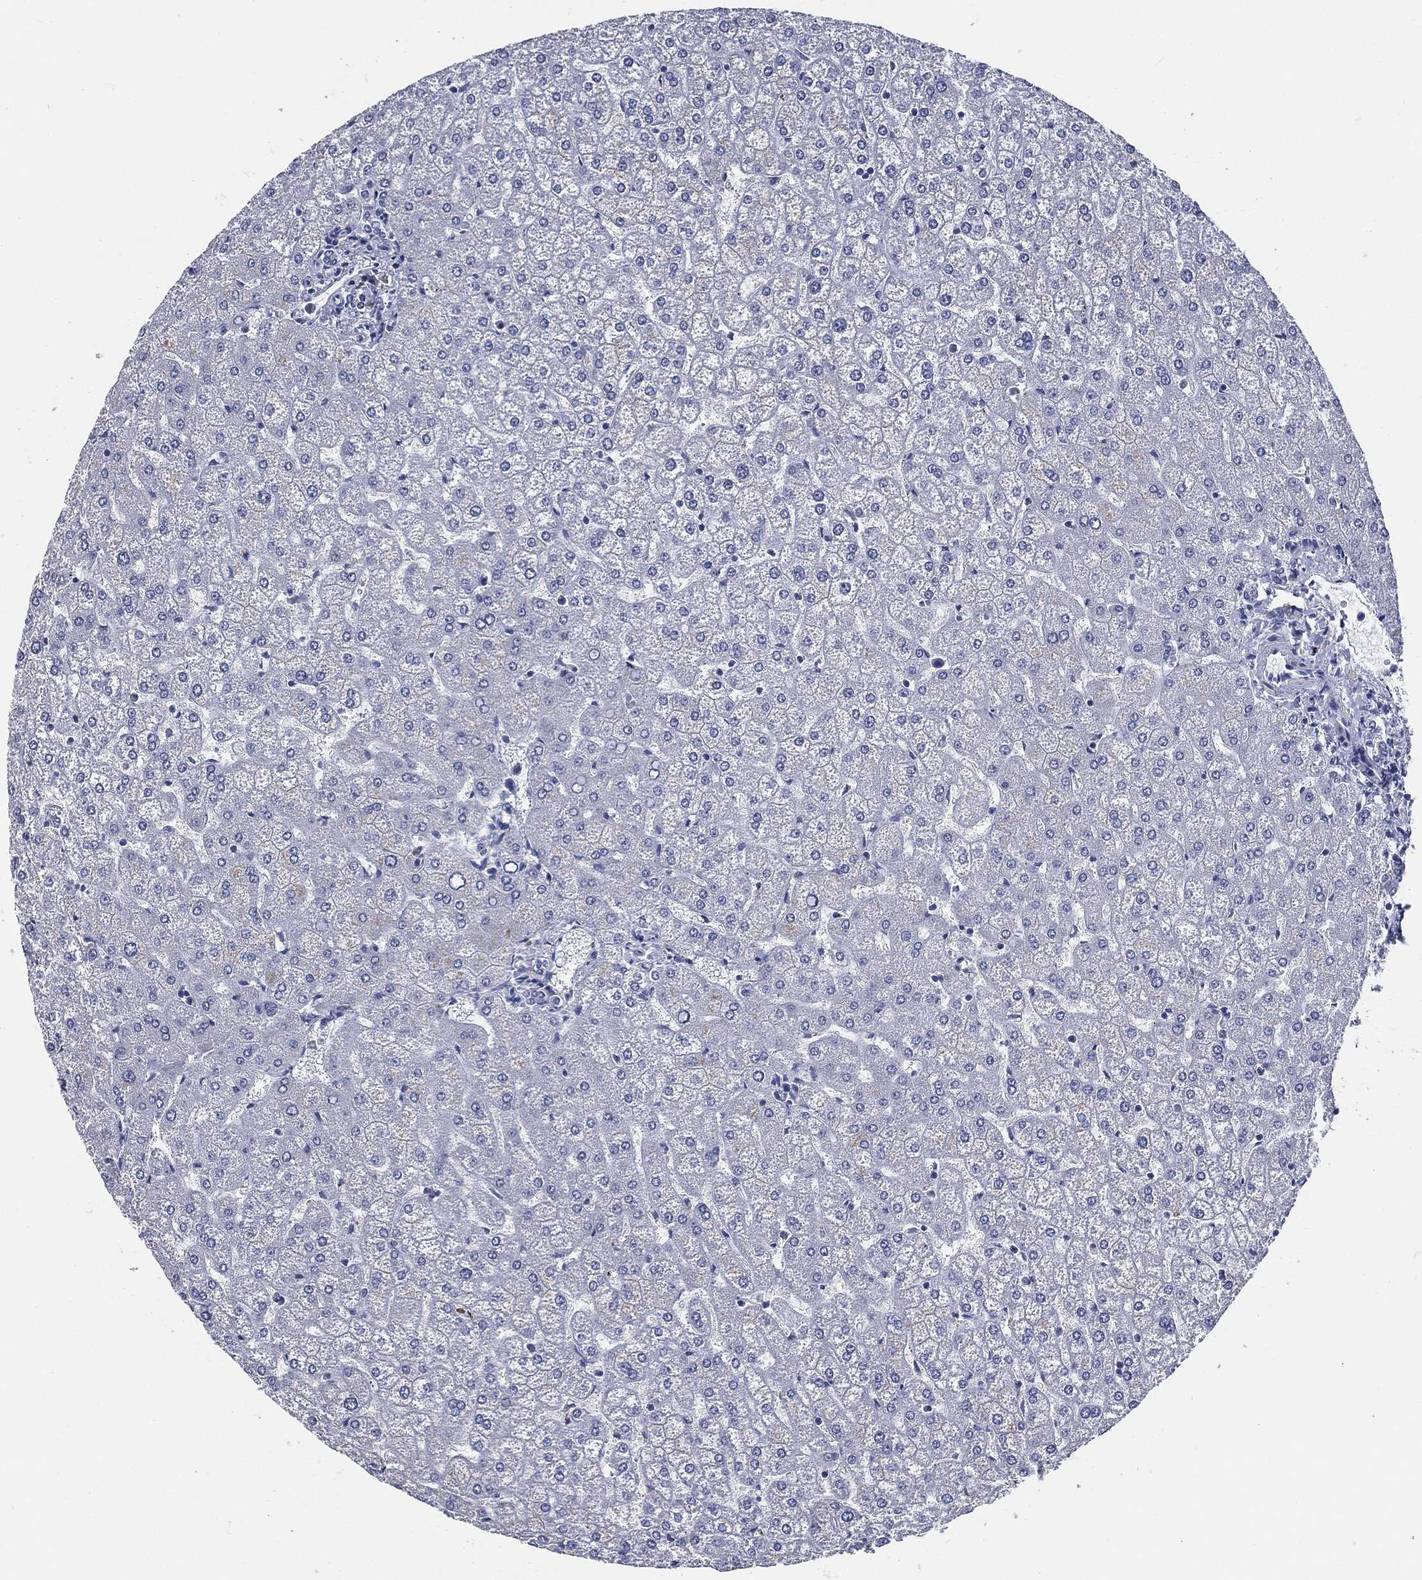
{"staining": {"intensity": "negative", "quantity": "none", "location": "none"}, "tissue": "liver", "cell_type": "Cholangiocytes", "image_type": "normal", "snomed": [{"axis": "morphology", "description": "Normal tissue, NOS"}, {"axis": "topography", "description": "Liver"}], "caption": "DAB immunohistochemical staining of benign human liver shows no significant staining in cholangiocytes. The staining is performed using DAB brown chromogen with nuclei counter-stained in using hematoxylin.", "gene": "CD27", "patient": {"sex": "female", "age": 32}}